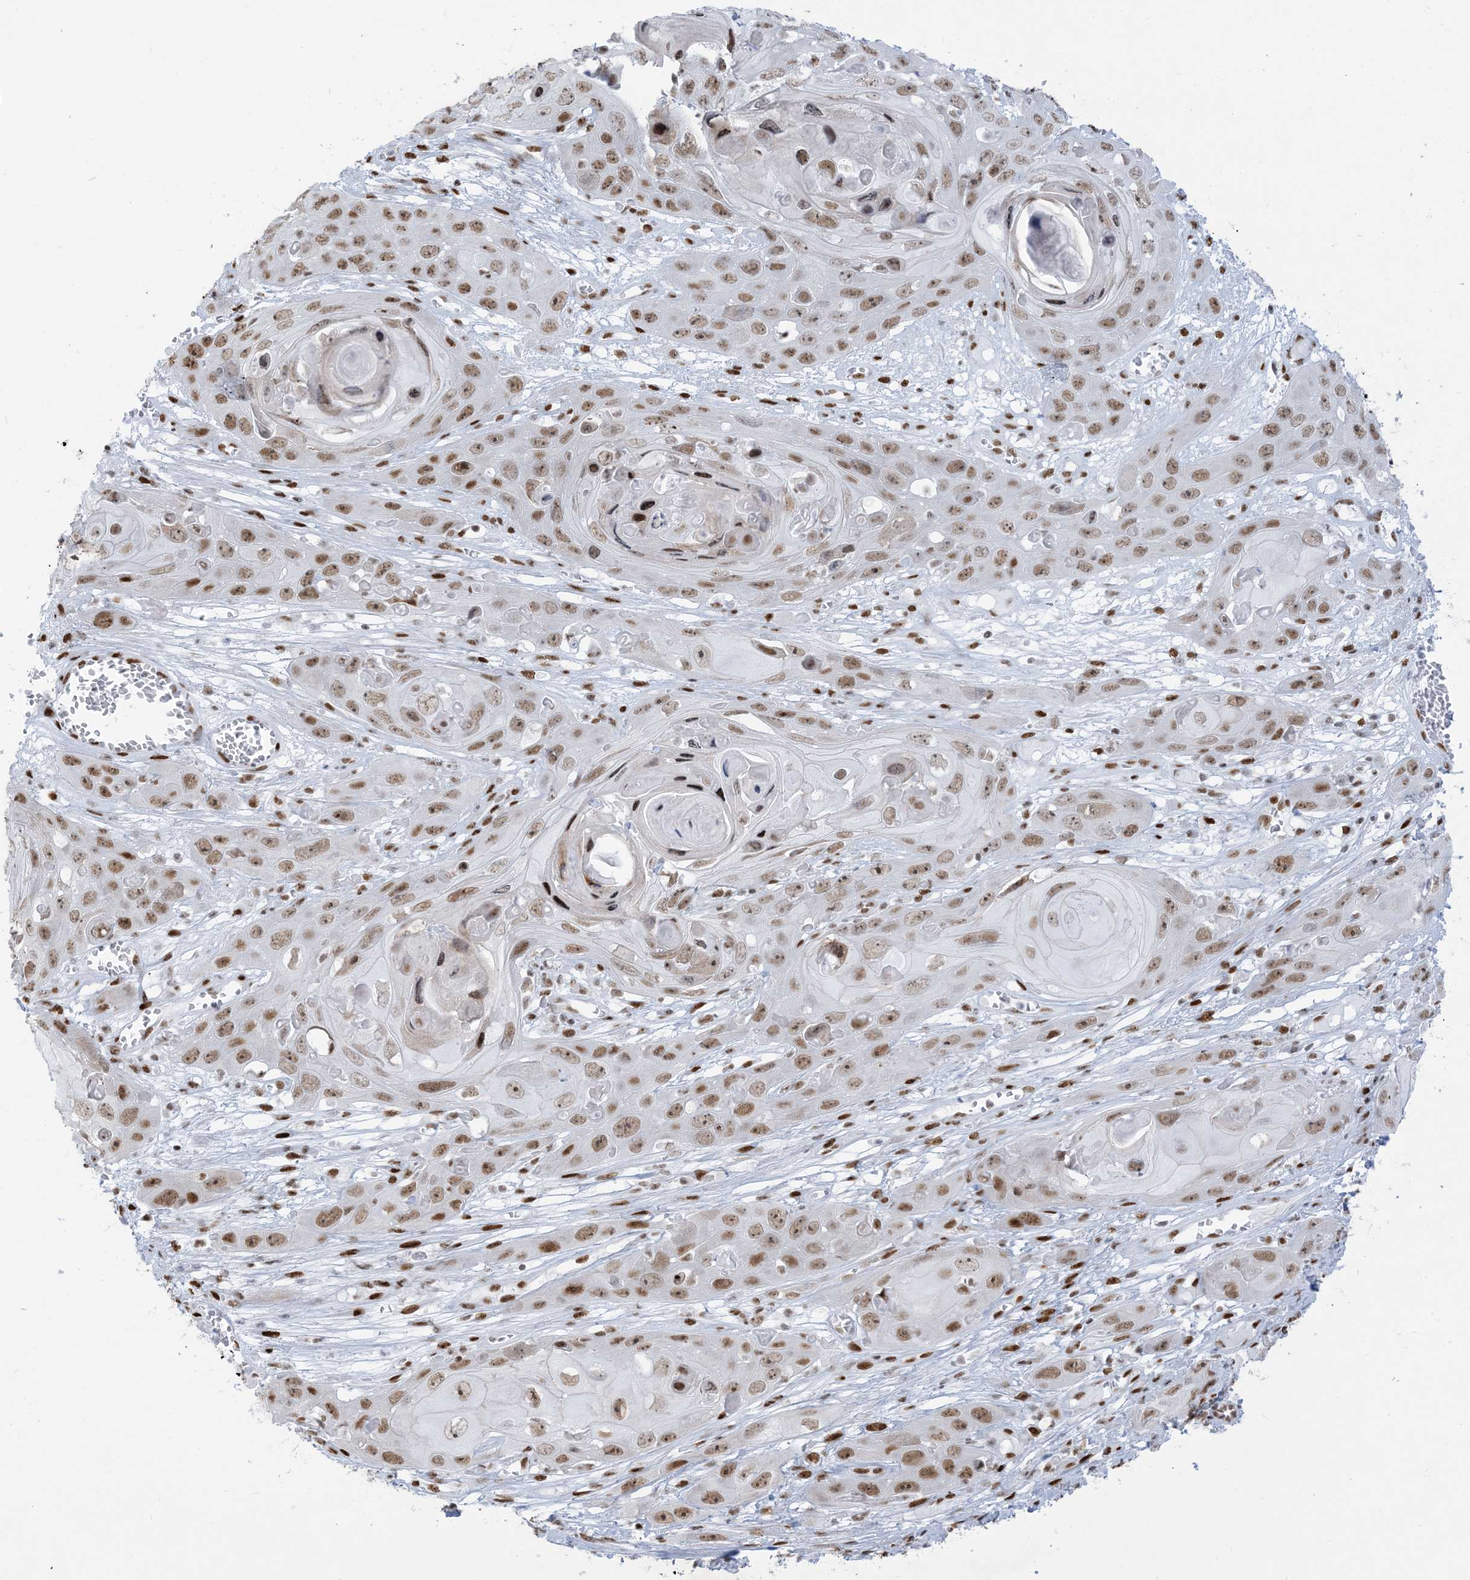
{"staining": {"intensity": "moderate", "quantity": ">75%", "location": "nuclear"}, "tissue": "skin cancer", "cell_type": "Tumor cells", "image_type": "cancer", "snomed": [{"axis": "morphology", "description": "Squamous cell carcinoma, NOS"}, {"axis": "topography", "description": "Skin"}], "caption": "Skin squamous cell carcinoma tissue reveals moderate nuclear expression in approximately >75% of tumor cells (brown staining indicates protein expression, while blue staining denotes nuclei).", "gene": "STAG1", "patient": {"sex": "male", "age": 55}}